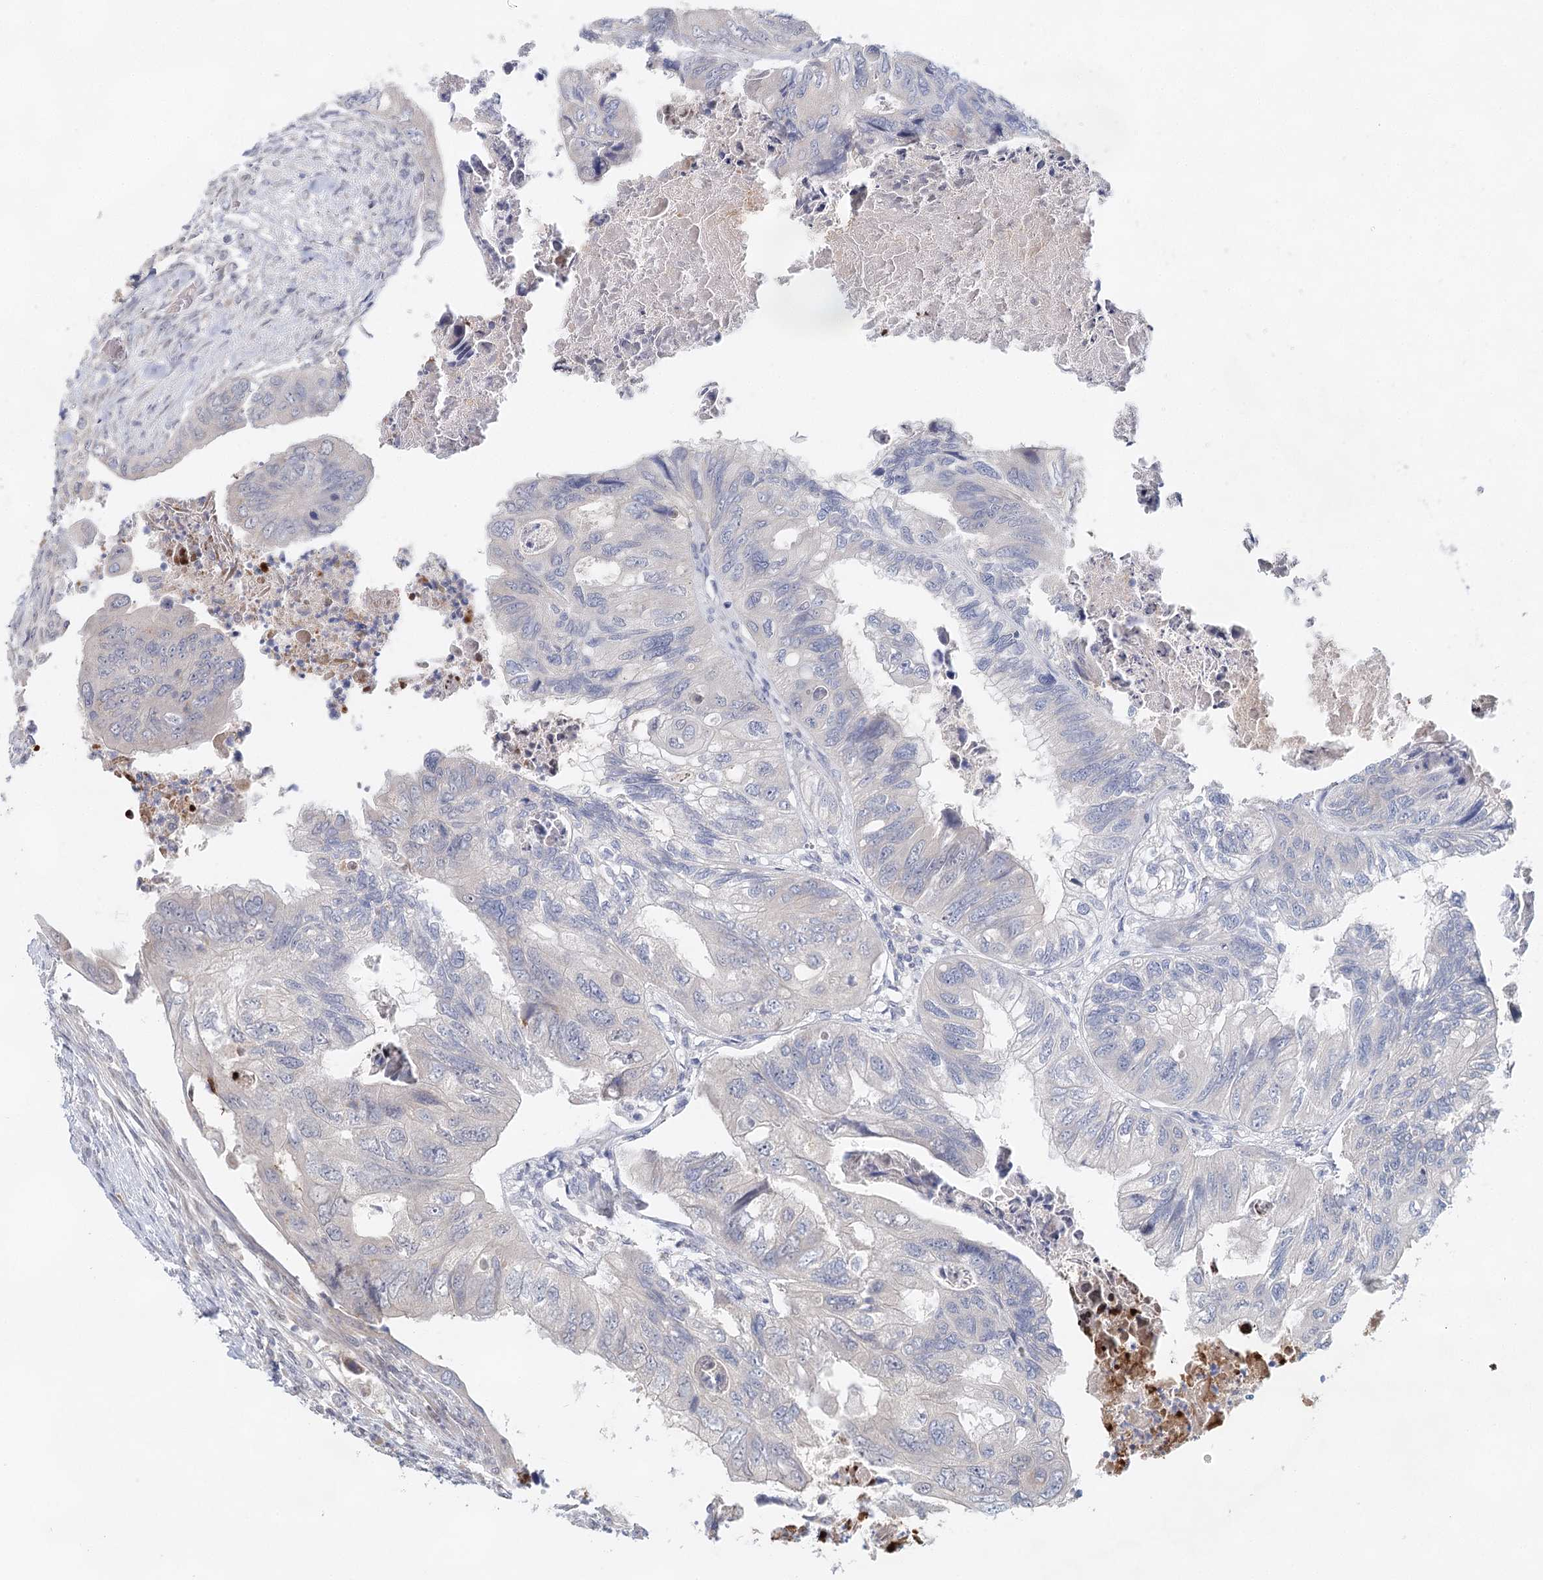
{"staining": {"intensity": "negative", "quantity": "none", "location": "none"}, "tissue": "colorectal cancer", "cell_type": "Tumor cells", "image_type": "cancer", "snomed": [{"axis": "morphology", "description": "Adenocarcinoma, NOS"}, {"axis": "topography", "description": "Rectum"}], "caption": "A high-resolution photomicrograph shows immunohistochemistry (IHC) staining of adenocarcinoma (colorectal), which exhibits no significant staining in tumor cells.", "gene": "BLTP1", "patient": {"sex": "male", "age": 63}}